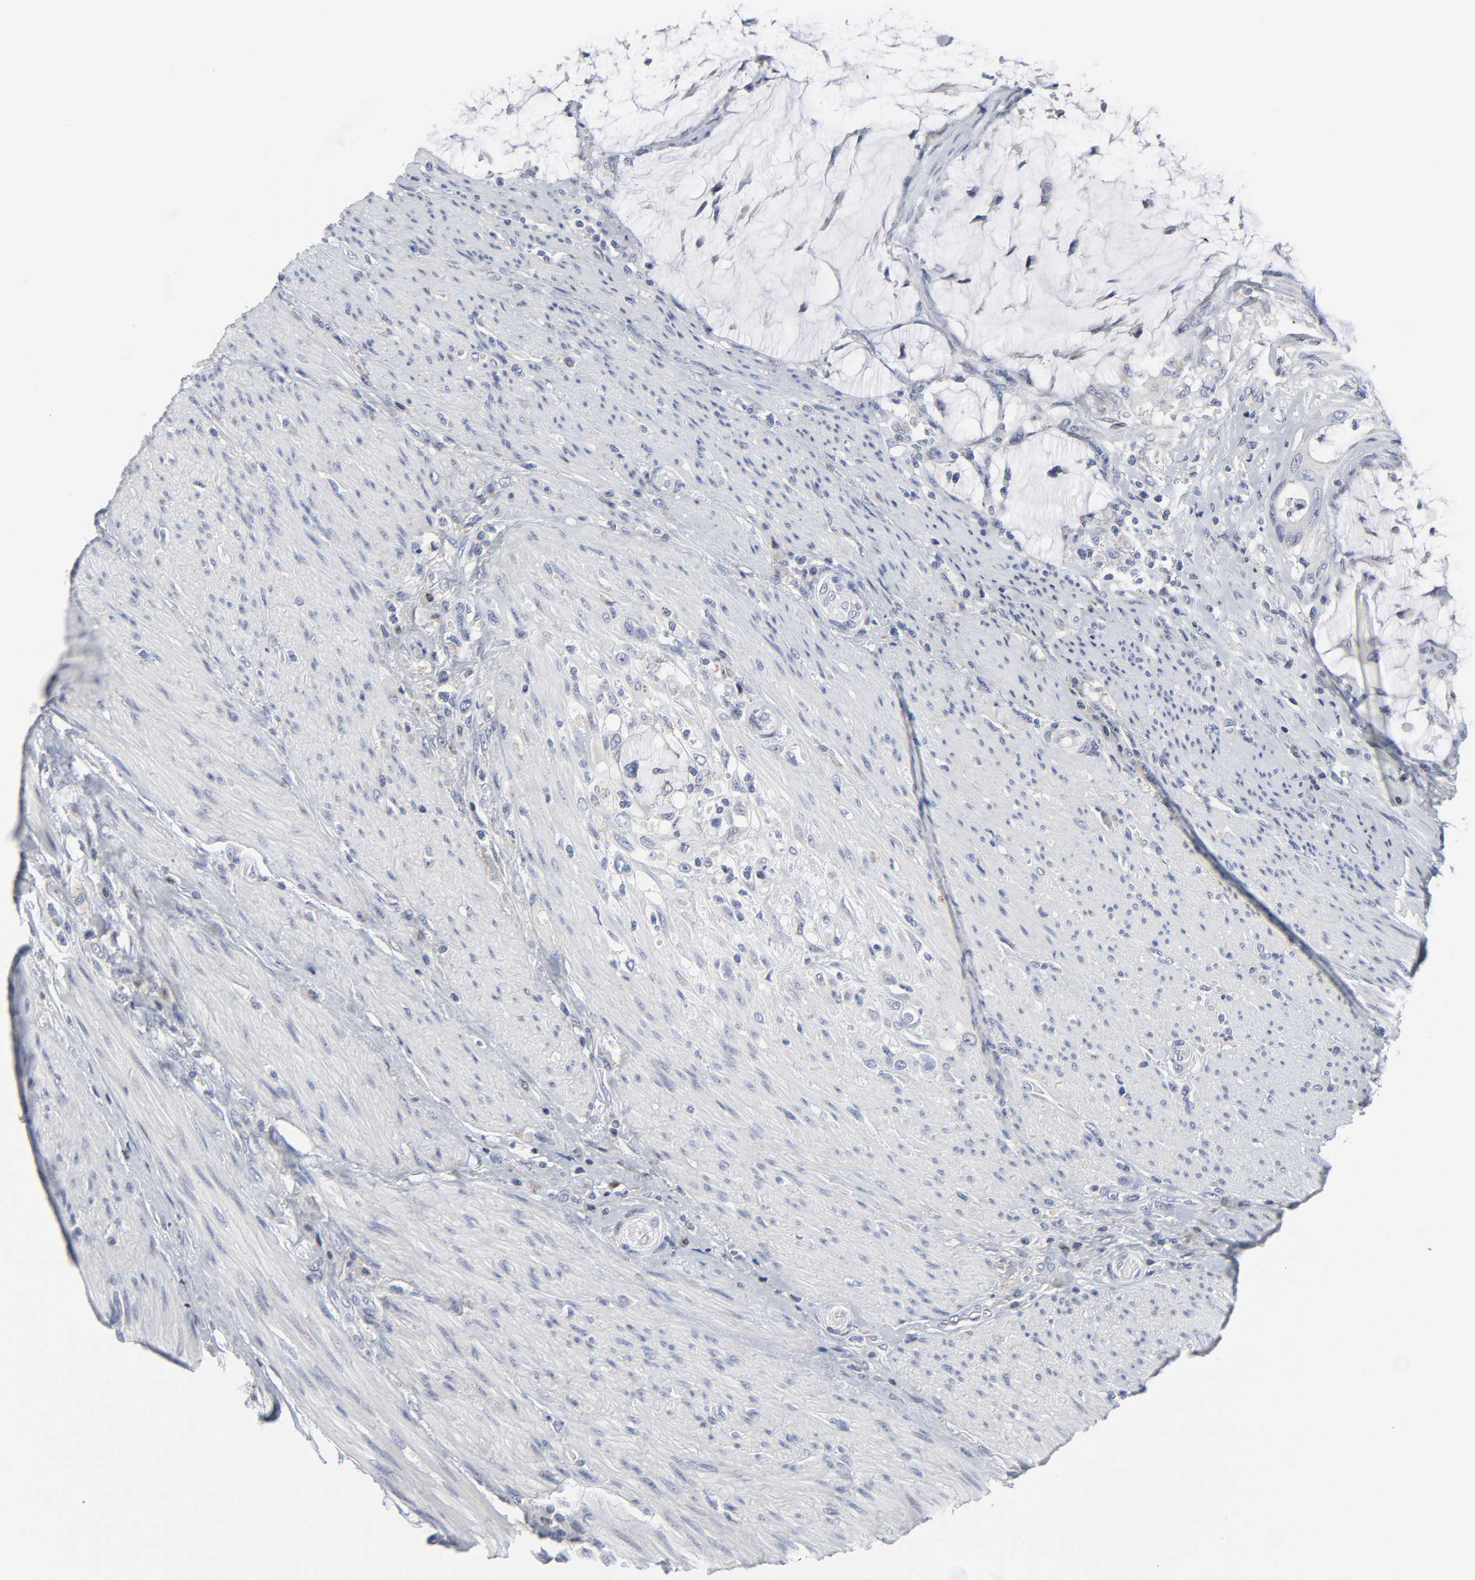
{"staining": {"intensity": "negative", "quantity": "none", "location": "none"}, "tissue": "colorectal cancer", "cell_type": "Tumor cells", "image_type": "cancer", "snomed": [{"axis": "morphology", "description": "Adenocarcinoma, NOS"}, {"axis": "topography", "description": "Rectum"}], "caption": "Adenocarcinoma (colorectal) was stained to show a protein in brown. There is no significant positivity in tumor cells. (Stains: DAB immunohistochemistry (IHC) with hematoxylin counter stain, Microscopy: brightfield microscopy at high magnification).", "gene": "SALL2", "patient": {"sex": "female", "age": 77}}